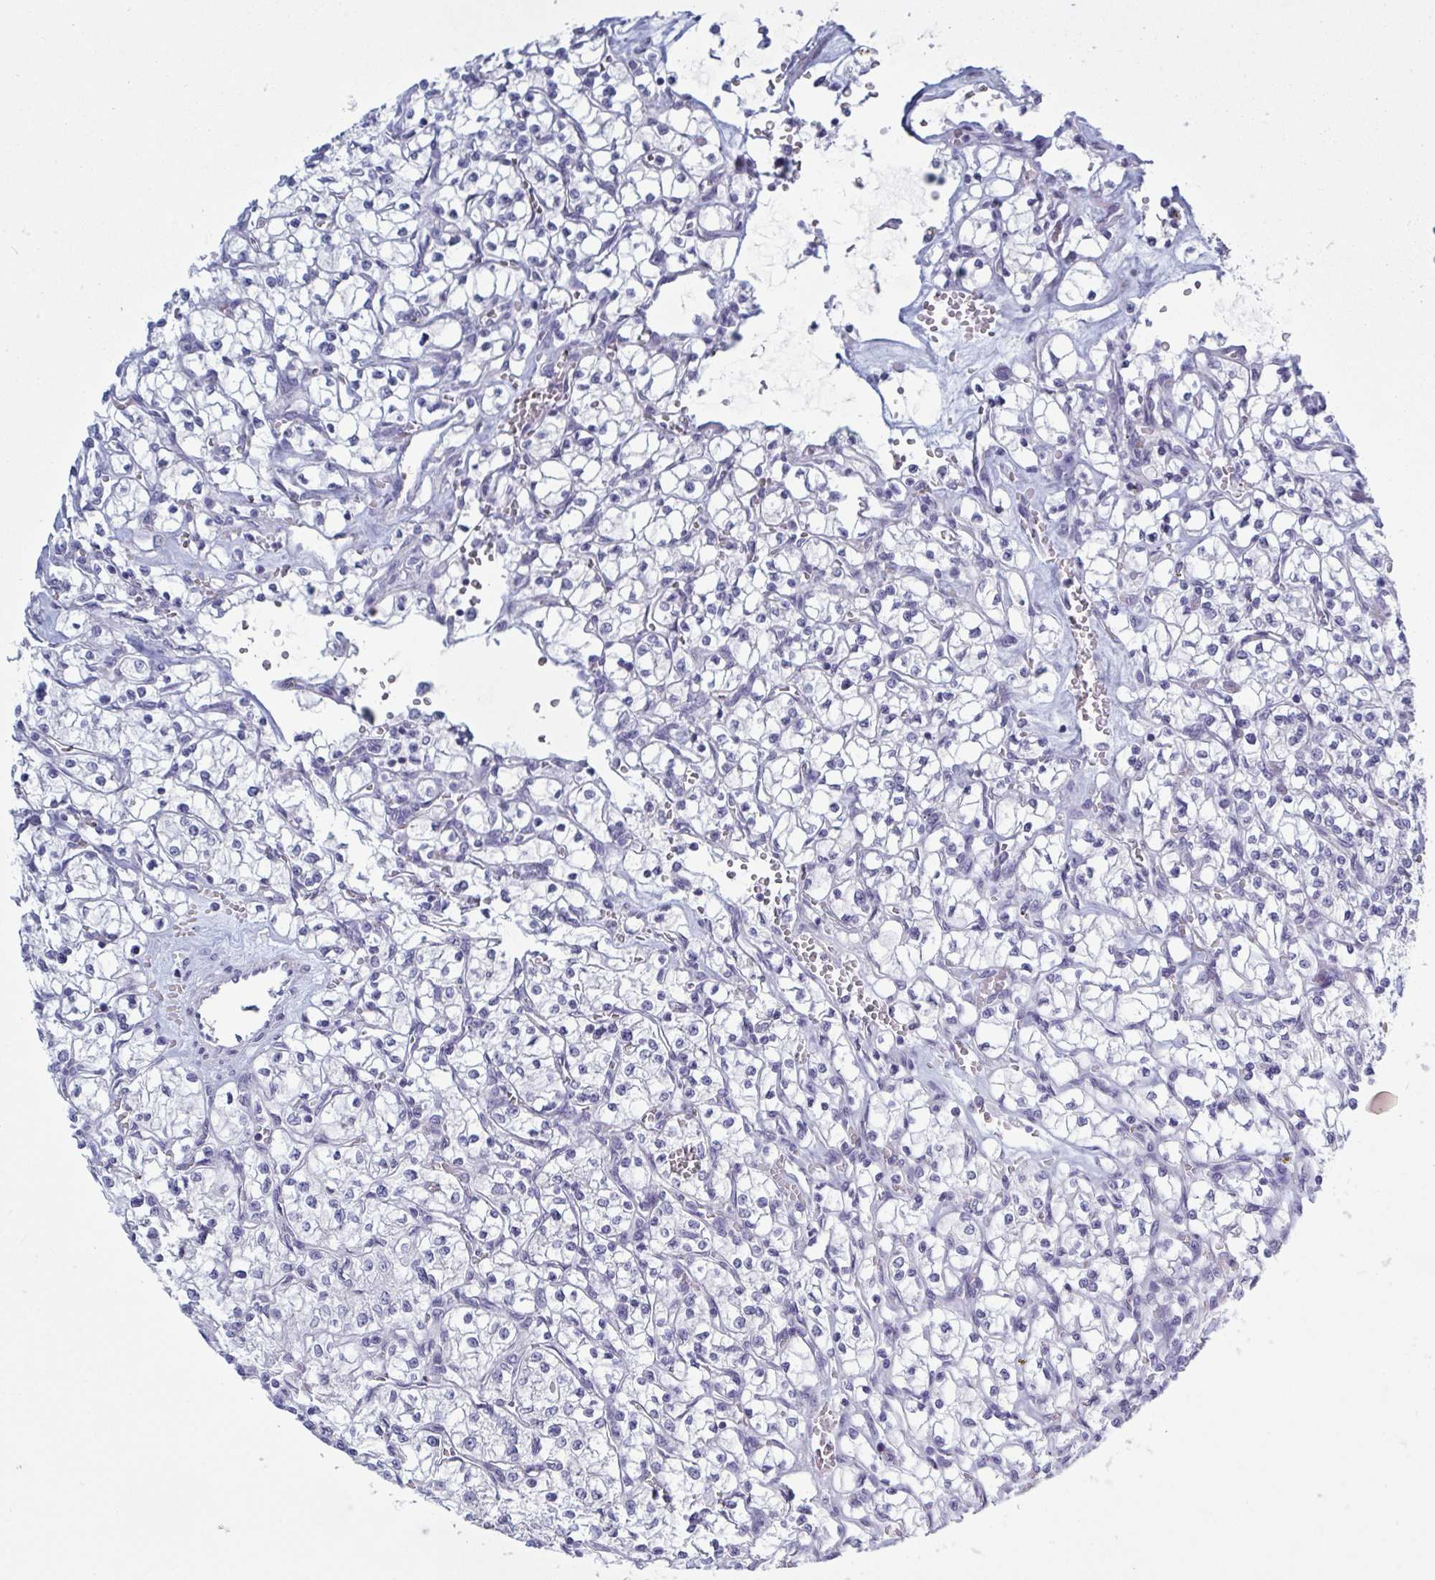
{"staining": {"intensity": "negative", "quantity": "none", "location": "none"}, "tissue": "renal cancer", "cell_type": "Tumor cells", "image_type": "cancer", "snomed": [{"axis": "morphology", "description": "Adenocarcinoma, NOS"}, {"axis": "topography", "description": "Kidney"}], "caption": "Renal cancer (adenocarcinoma) stained for a protein using immunohistochemistry (IHC) reveals no positivity tumor cells.", "gene": "NDUFC2", "patient": {"sex": "female", "age": 64}}